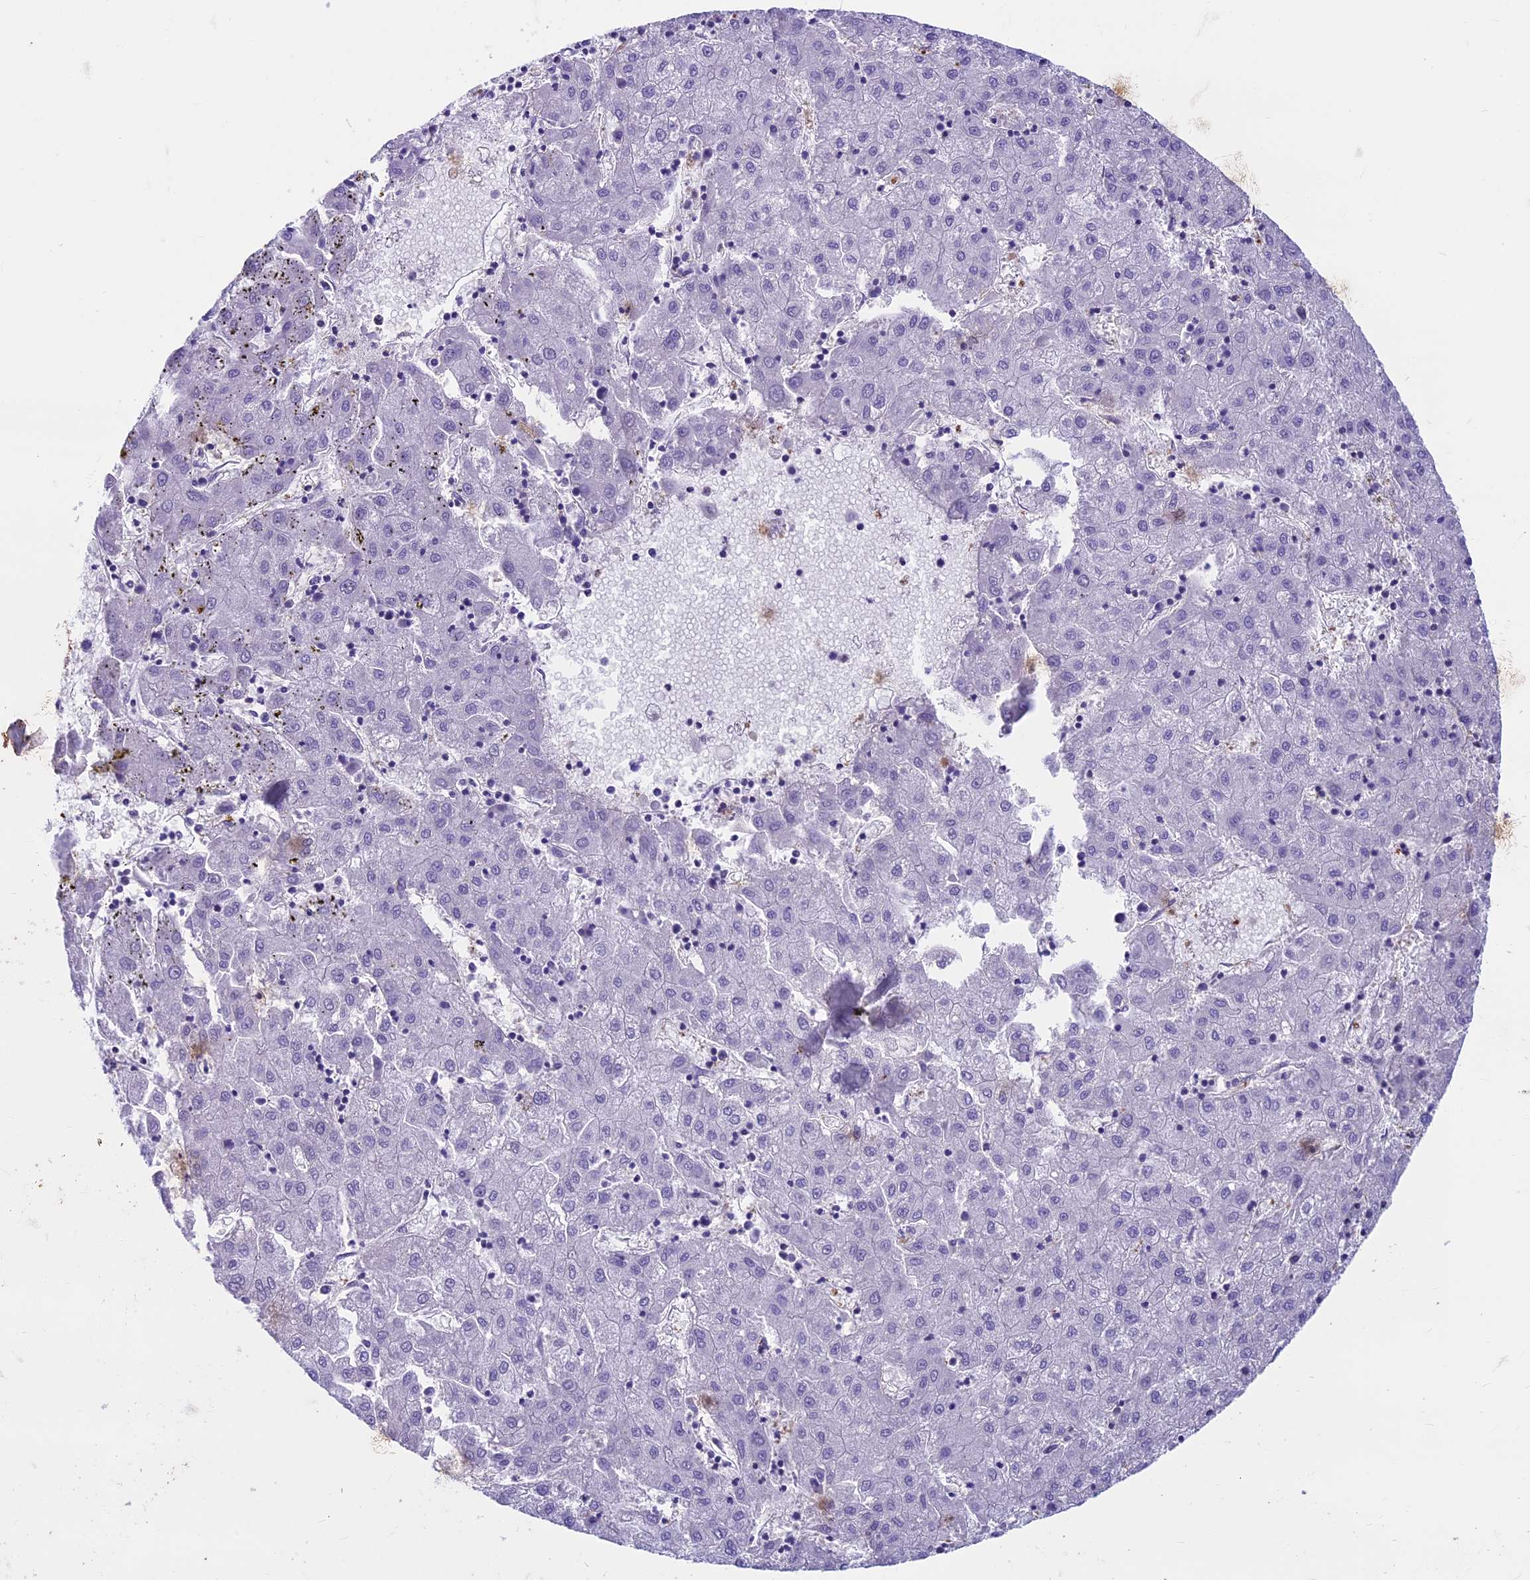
{"staining": {"intensity": "negative", "quantity": "none", "location": "none"}, "tissue": "liver cancer", "cell_type": "Tumor cells", "image_type": "cancer", "snomed": [{"axis": "morphology", "description": "Carcinoma, Hepatocellular, NOS"}, {"axis": "topography", "description": "Liver"}], "caption": "Photomicrograph shows no significant protein positivity in tumor cells of liver cancer (hepatocellular carcinoma).", "gene": "CDAN1", "patient": {"sex": "male", "age": 72}}